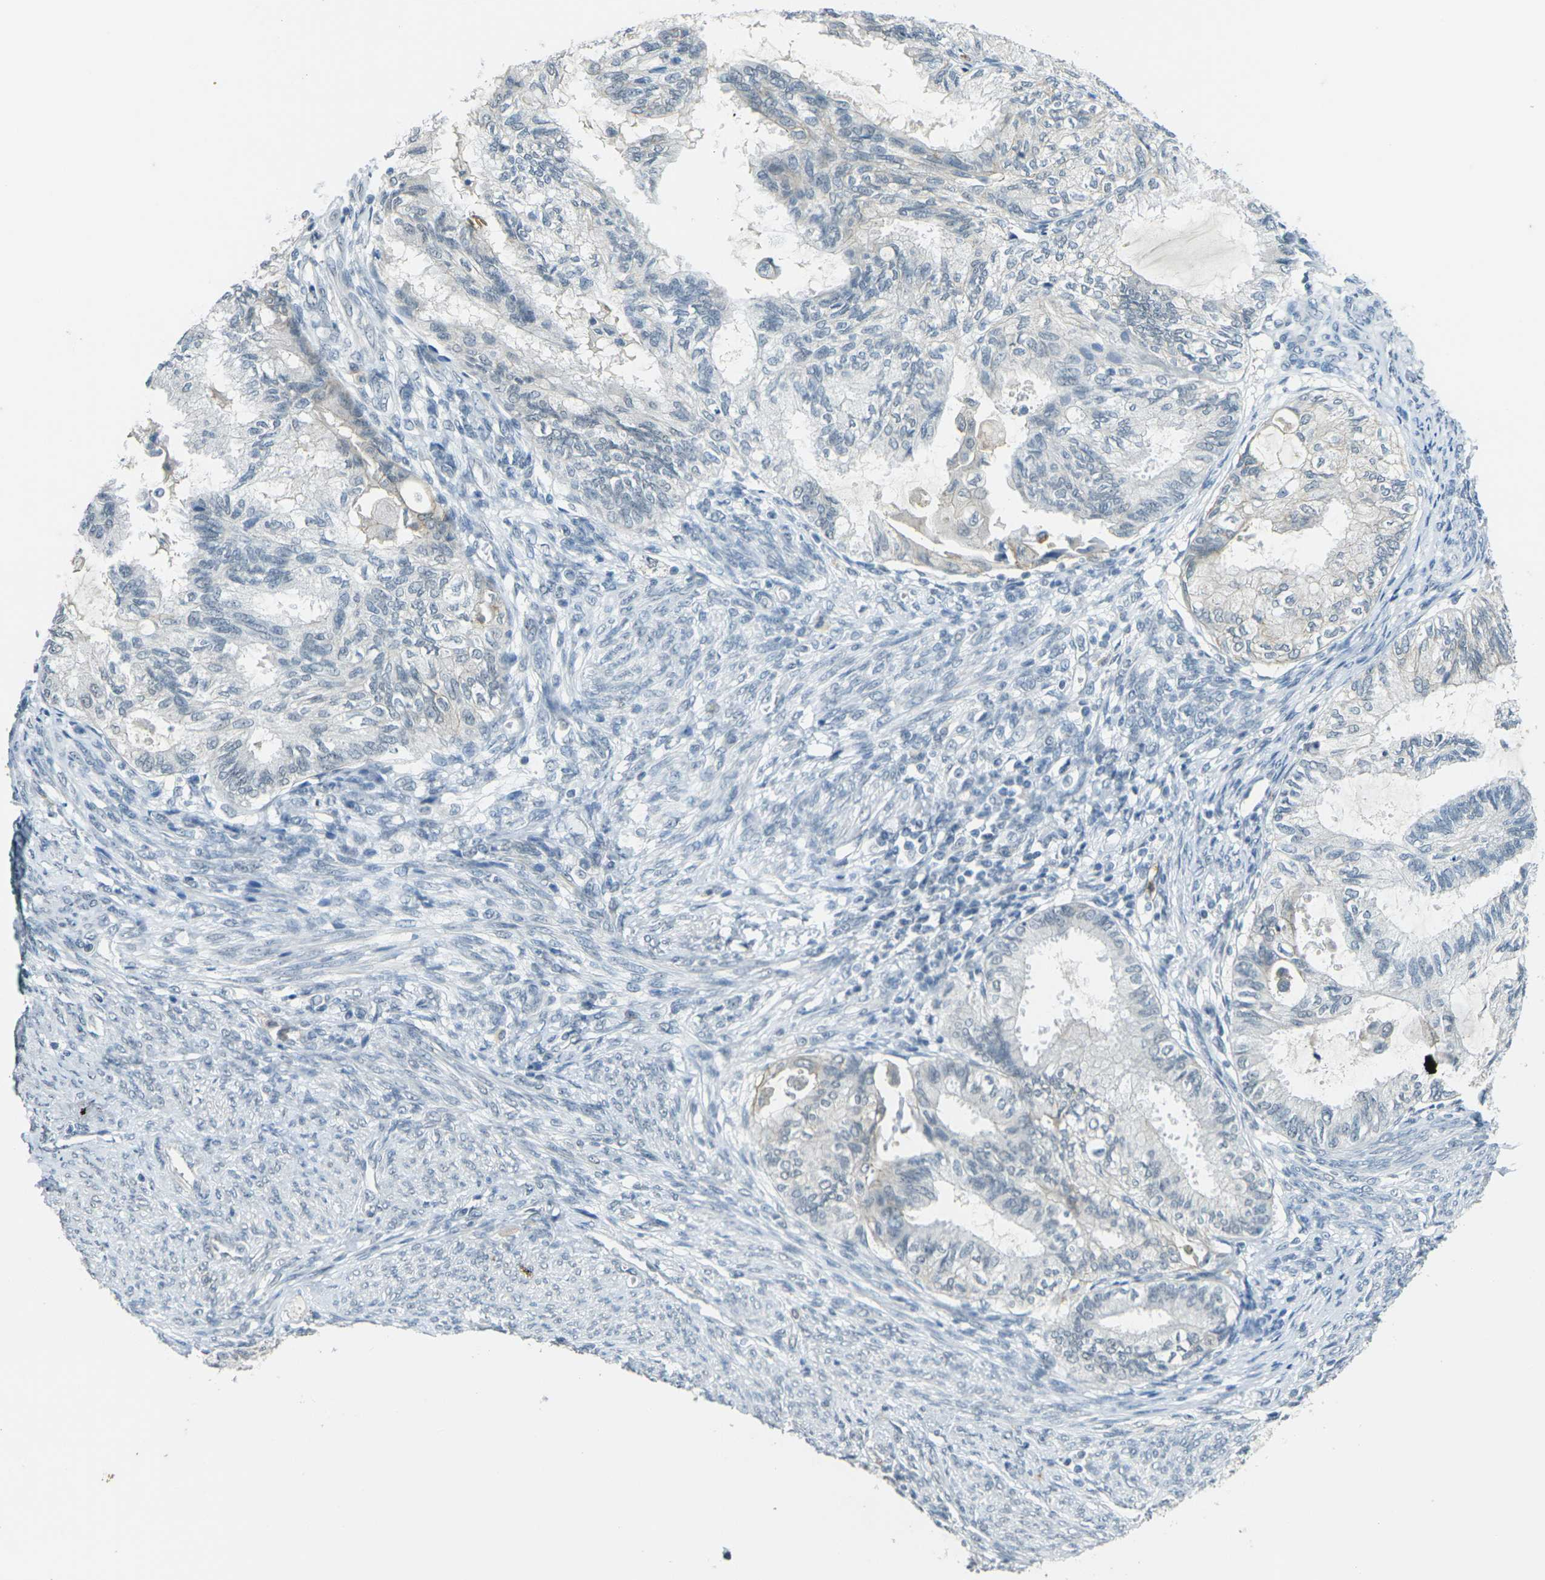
{"staining": {"intensity": "negative", "quantity": "none", "location": "none"}, "tissue": "cervical cancer", "cell_type": "Tumor cells", "image_type": "cancer", "snomed": [{"axis": "morphology", "description": "Normal tissue, NOS"}, {"axis": "morphology", "description": "Adenocarcinoma, NOS"}, {"axis": "topography", "description": "Cervix"}, {"axis": "topography", "description": "Endometrium"}], "caption": "Protein analysis of cervical cancer (adenocarcinoma) exhibits no significant positivity in tumor cells.", "gene": "SPTBN2", "patient": {"sex": "female", "age": 86}}